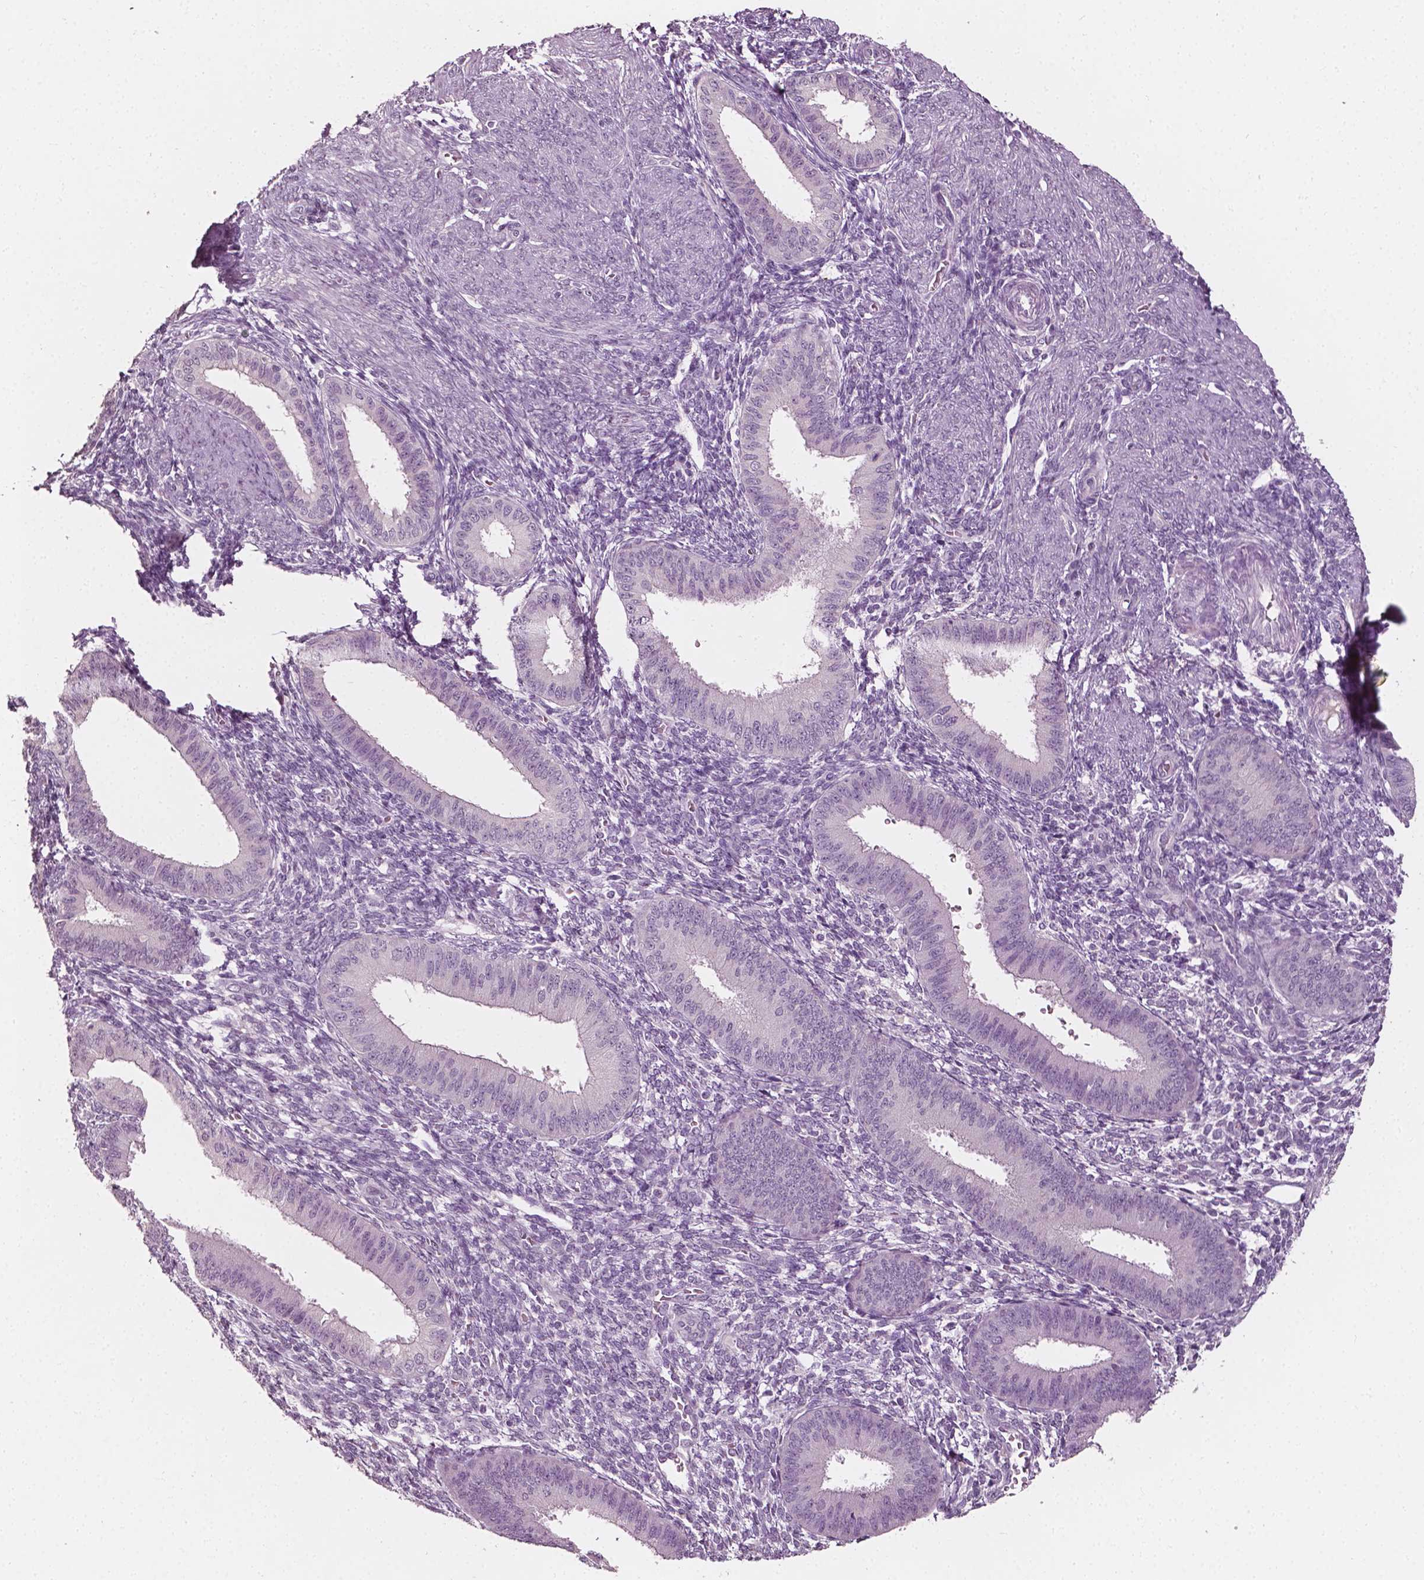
{"staining": {"intensity": "negative", "quantity": "none", "location": "none"}, "tissue": "endometrium", "cell_type": "Cells in endometrial stroma", "image_type": "normal", "snomed": [{"axis": "morphology", "description": "Normal tissue, NOS"}, {"axis": "topography", "description": "Endometrium"}], "caption": "Immunohistochemistry (IHC) of normal human endometrium demonstrates no expression in cells in endometrial stroma. The staining is performed using DAB (3,3'-diaminobenzidine) brown chromogen with nuclei counter-stained in using hematoxylin.", "gene": "PLA2R1", "patient": {"sex": "female", "age": 39}}